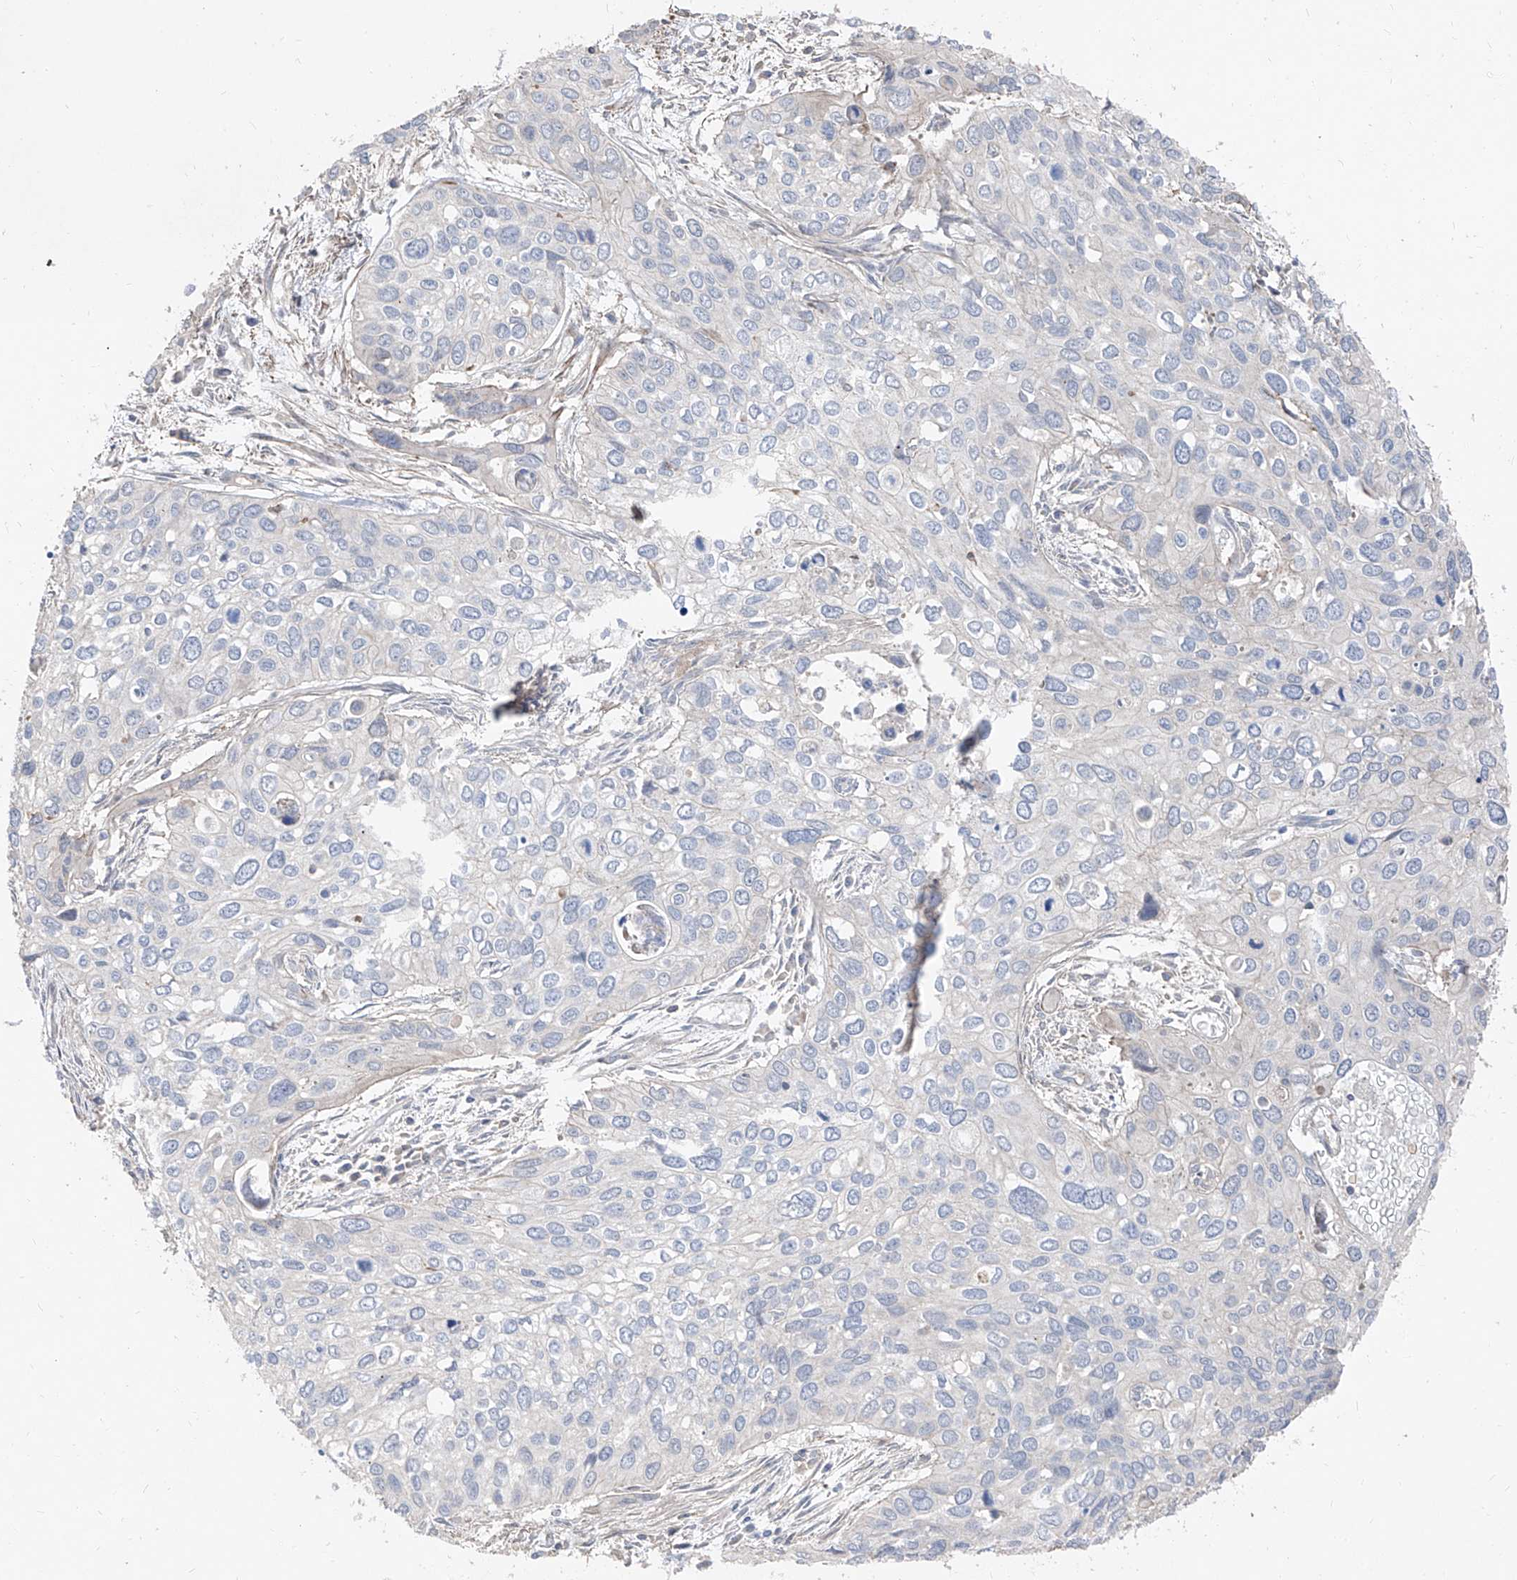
{"staining": {"intensity": "negative", "quantity": "none", "location": "none"}, "tissue": "cervical cancer", "cell_type": "Tumor cells", "image_type": "cancer", "snomed": [{"axis": "morphology", "description": "Squamous cell carcinoma, NOS"}, {"axis": "topography", "description": "Cervix"}], "caption": "This is an IHC histopathology image of cervical cancer (squamous cell carcinoma). There is no staining in tumor cells.", "gene": "UFD1", "patient": {"sex": "female", "age": 55}}